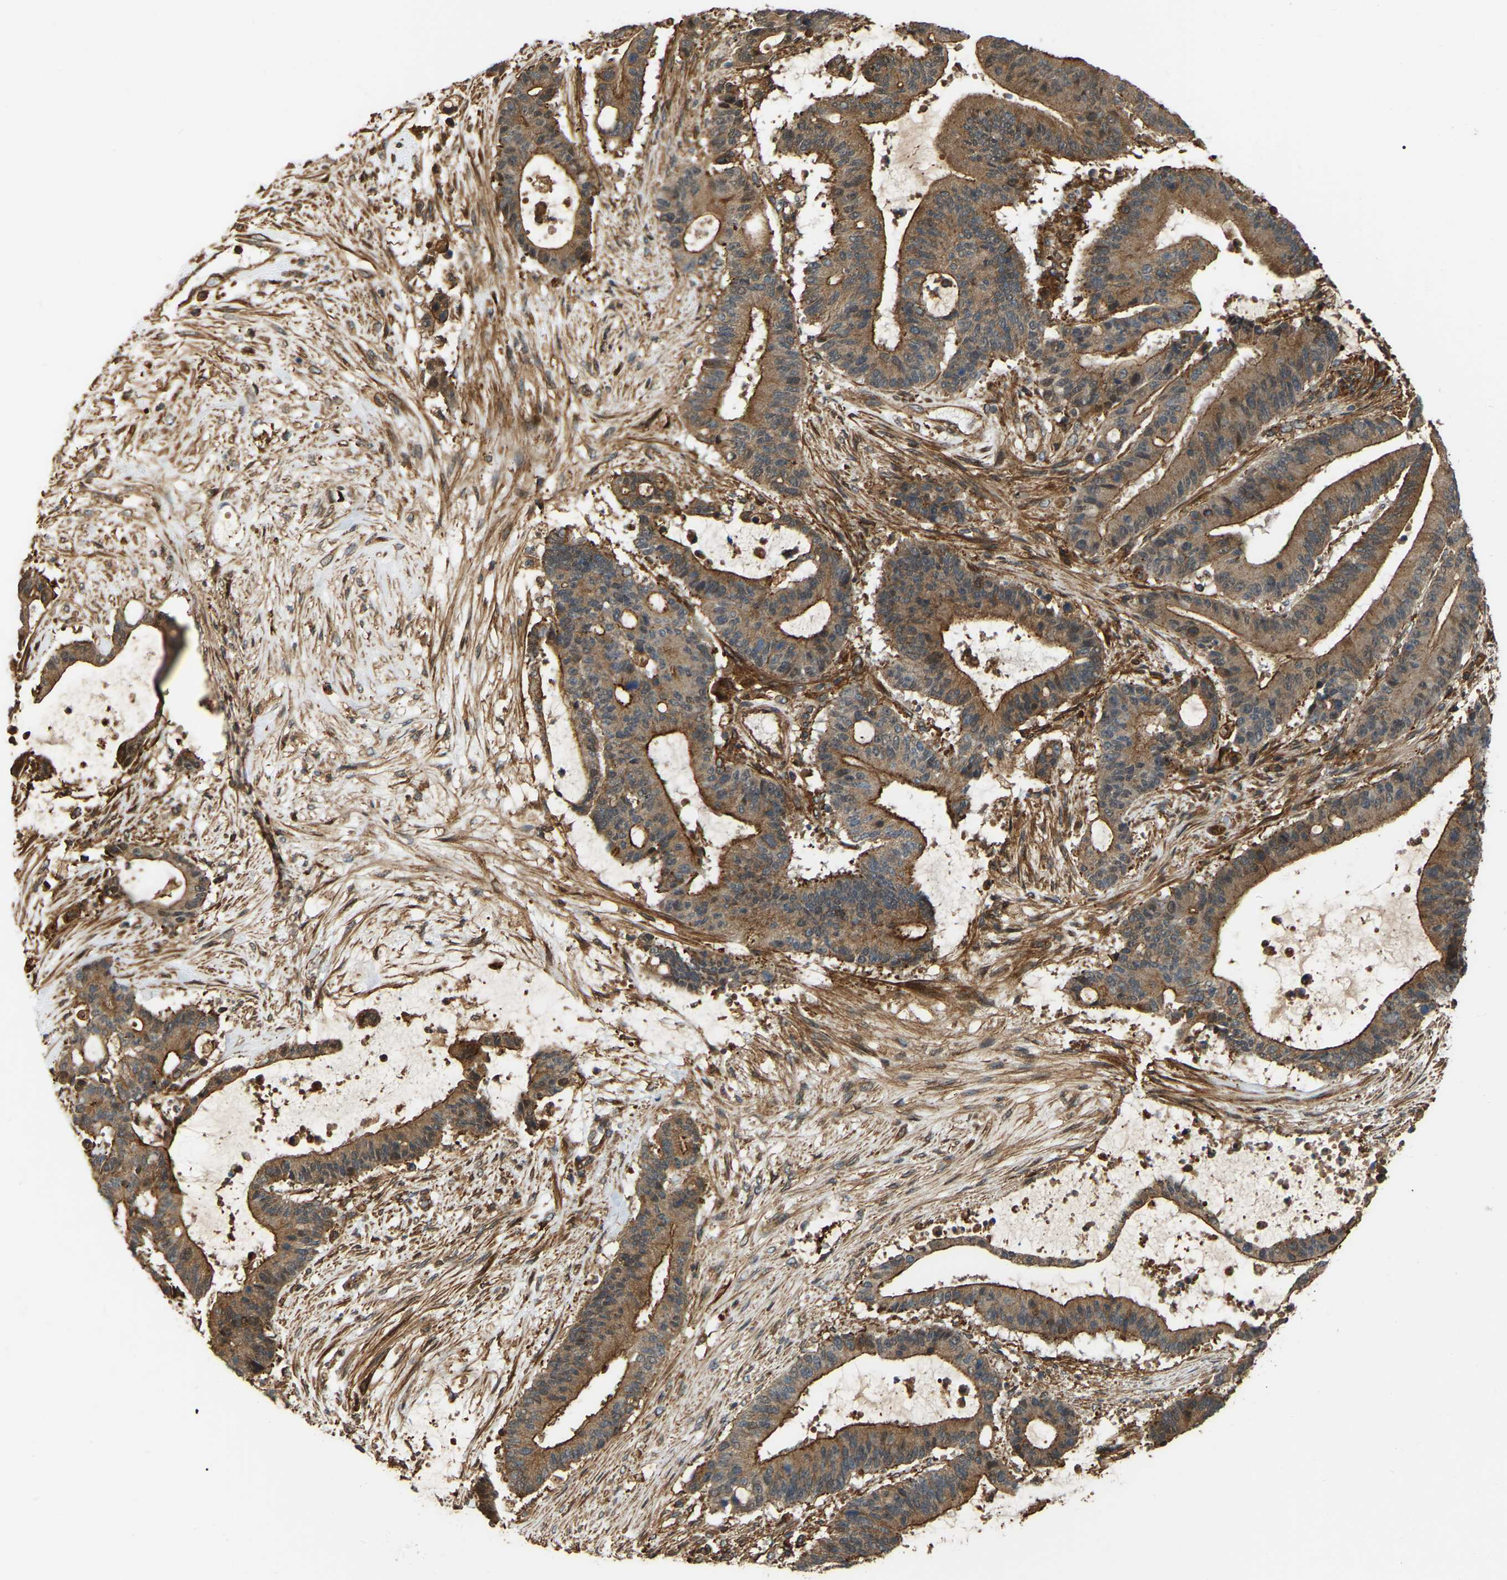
{"staining": {"intensity": "moderate", "quantity": ">75%", "location": "cytoplasmic/membranous"}, "tissue": "liver cancer", "cell_type": "Tumor cells", "image_type": "cancer", "snomed": [{"axis": "morphology", "description": "Cholangiocarcinoma"}, {"axis": "topography", "description": "Liver"}], "caption": "Immunohistochemical staining of liver cancer exhibits medium levels of moderate cytoplasmic/membranous expression in about >75% of tumor cells.", "gene": "SAMD9L", "patient": {"sex": "female", "age": 73}}